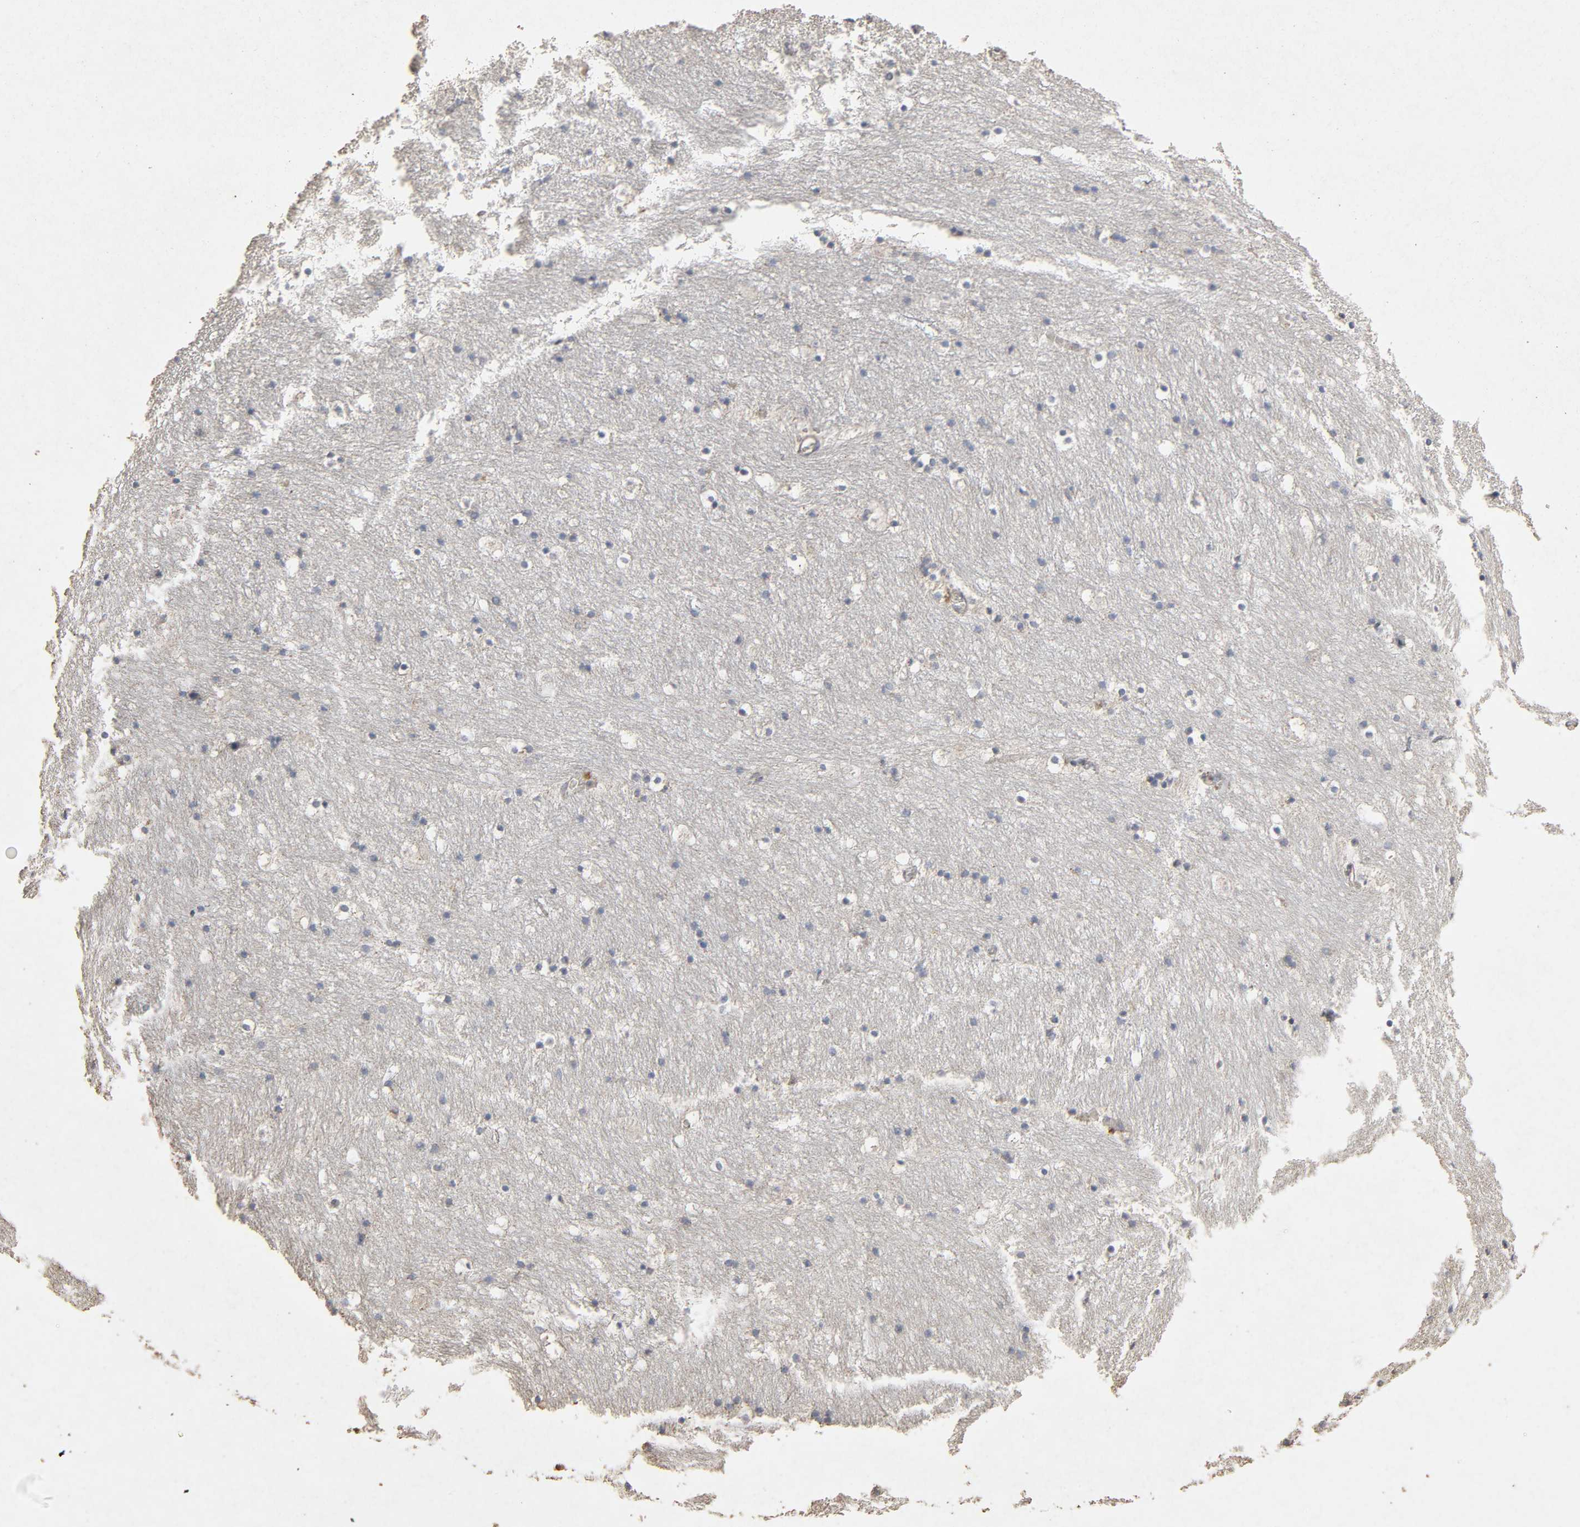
{"staining": {"intensity": "weak", "quantity": "<25%", "location": "cytoplasmic/membranous"}, "tissue": "caudate", "cell_type": "Glial cells", "image_type": "normal", "snomed": [{"axis": "morphology", "description": "Normal tissue, NOS"}, {"axis": "topography", "description": "Lateral ventricle wall"}], "caption": "Protein analysis of benign caudate displays no significant staining in glial cells. Nuclei are stained in blue.", "gene": "CDK6", "patient": {"sex": "male", "age": 45}}